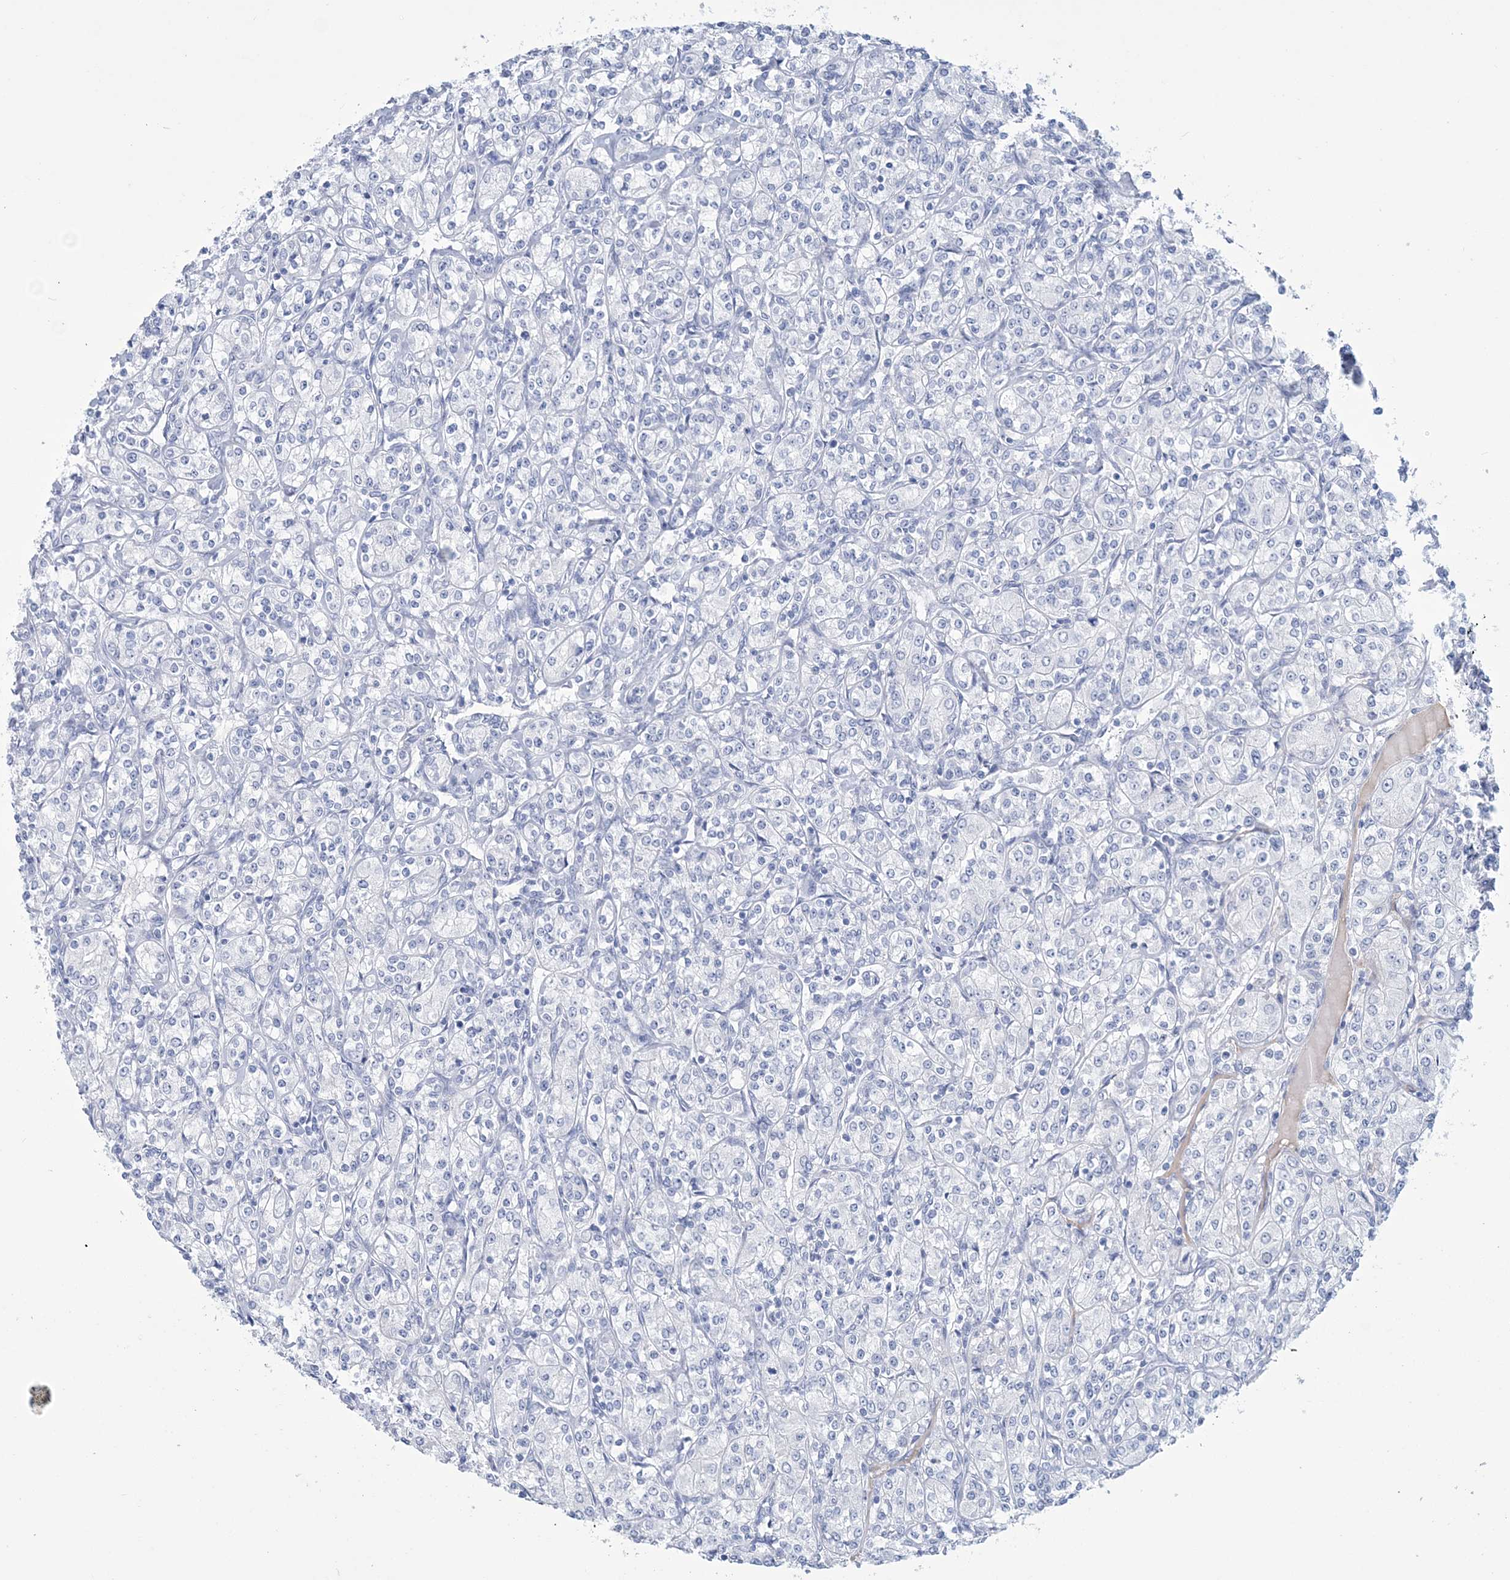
{"staining": {"intensity": "negative", "quantity": "none", "location": "none"}, "tissue": "renal cancer", "cell_type": "Tumor cells", "image_type": "cancer", "snomed": [{"axis": "morphology", "description": "Adenocarcinoma, NOS"}, {"axis": "topography", "description": "Kidney"}], "caption": "Immunohistochemistry (IHC) of adenocarcinoma (renal) demonstrates no staining in tumor cells.", "gene": "DPCD", "patient": {"sex": "male", "age": 77}}